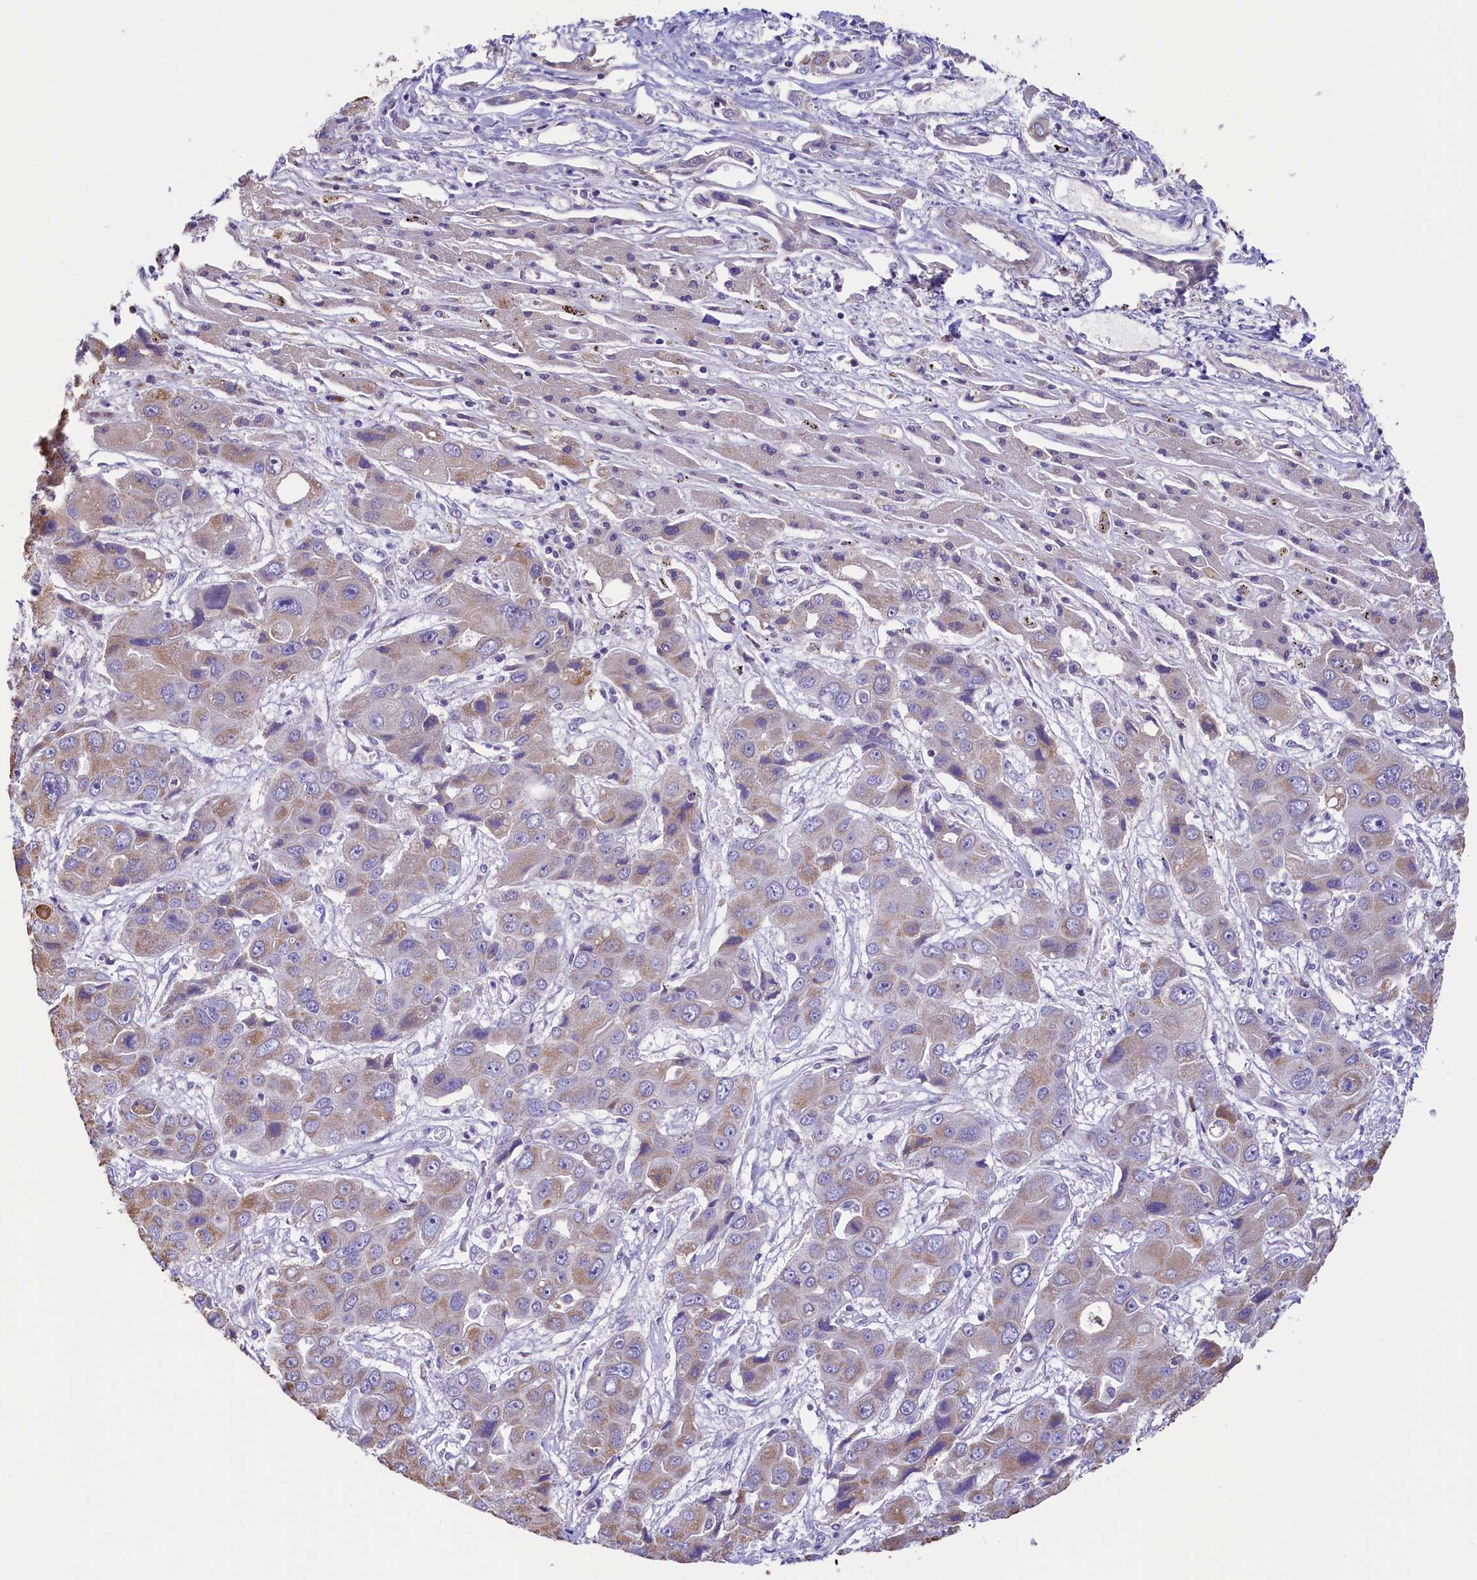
{"staining": {"intensity": "weak", "quantity": "25%-75%", "location": "cytoplasmic/membranous"}, "tissue": "liver cancer", "cell_type": "Tumor cells", "image_type": "cancer", "snomed": [{"axis": "morphology", "description": "Cholangiocarcinoma"}, {"axis": "topography", "description": "Liver"}], "caption": "Immunohistochemistry (IHC) micrograph of liver cholangiocarcinoma stained for a protein (brown), which displays low levels of weak cytoplasmic/membranous staining in approximately 25%-75% of tumor cells.", "gene": "IDH3A", "patient": {"sex": "male", "age": 67}}